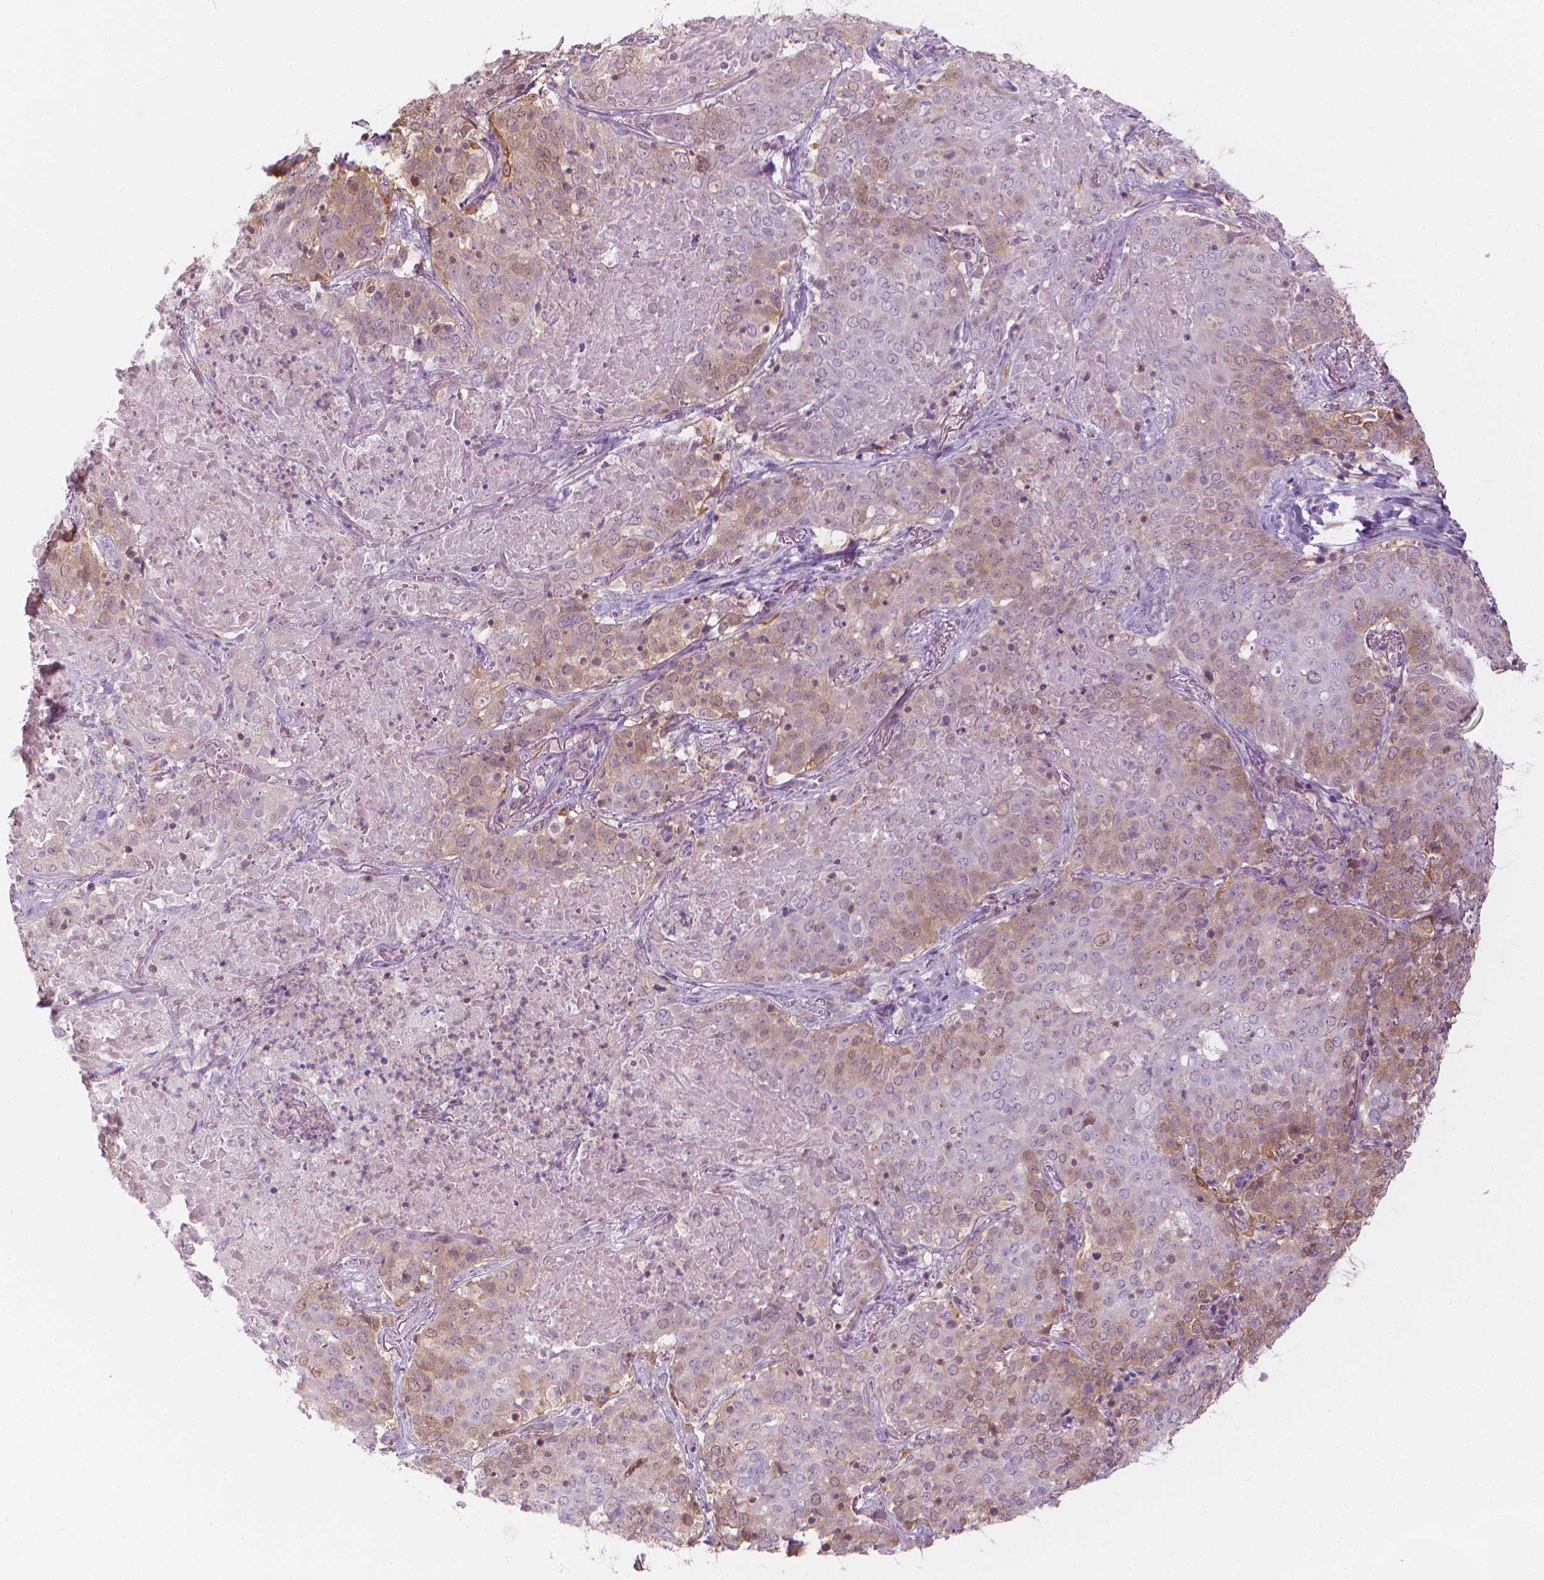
{"staining": {"intensity": "weak", "quantity": "25%-75%", "location": "cytoplasmic/membranous"}, "tissue": "lung cancer", "cell_type": "Tumor cells", "image_type": "cancer", "snomed": [{"axis": "morphology", "description": "Squamous cell carcinoma, NOS"}, {"axis": "topography", "description": "Lung"}], "caption": "Immunohistochemical staining of human squamous cell carcinoma (lung) shows weak cytoplasmic/membranous protein staining in approximately 25%-75% of tumor cells. The staining was performed using DAB (3,3'-diaminobenzidine) to visualize the protein expression in brown, while the nuclei were stained in blue with hematoxylin (Magnification: 20x).", "gene": "SHMT1", "patient": {"sex": "male", "age": 82}}